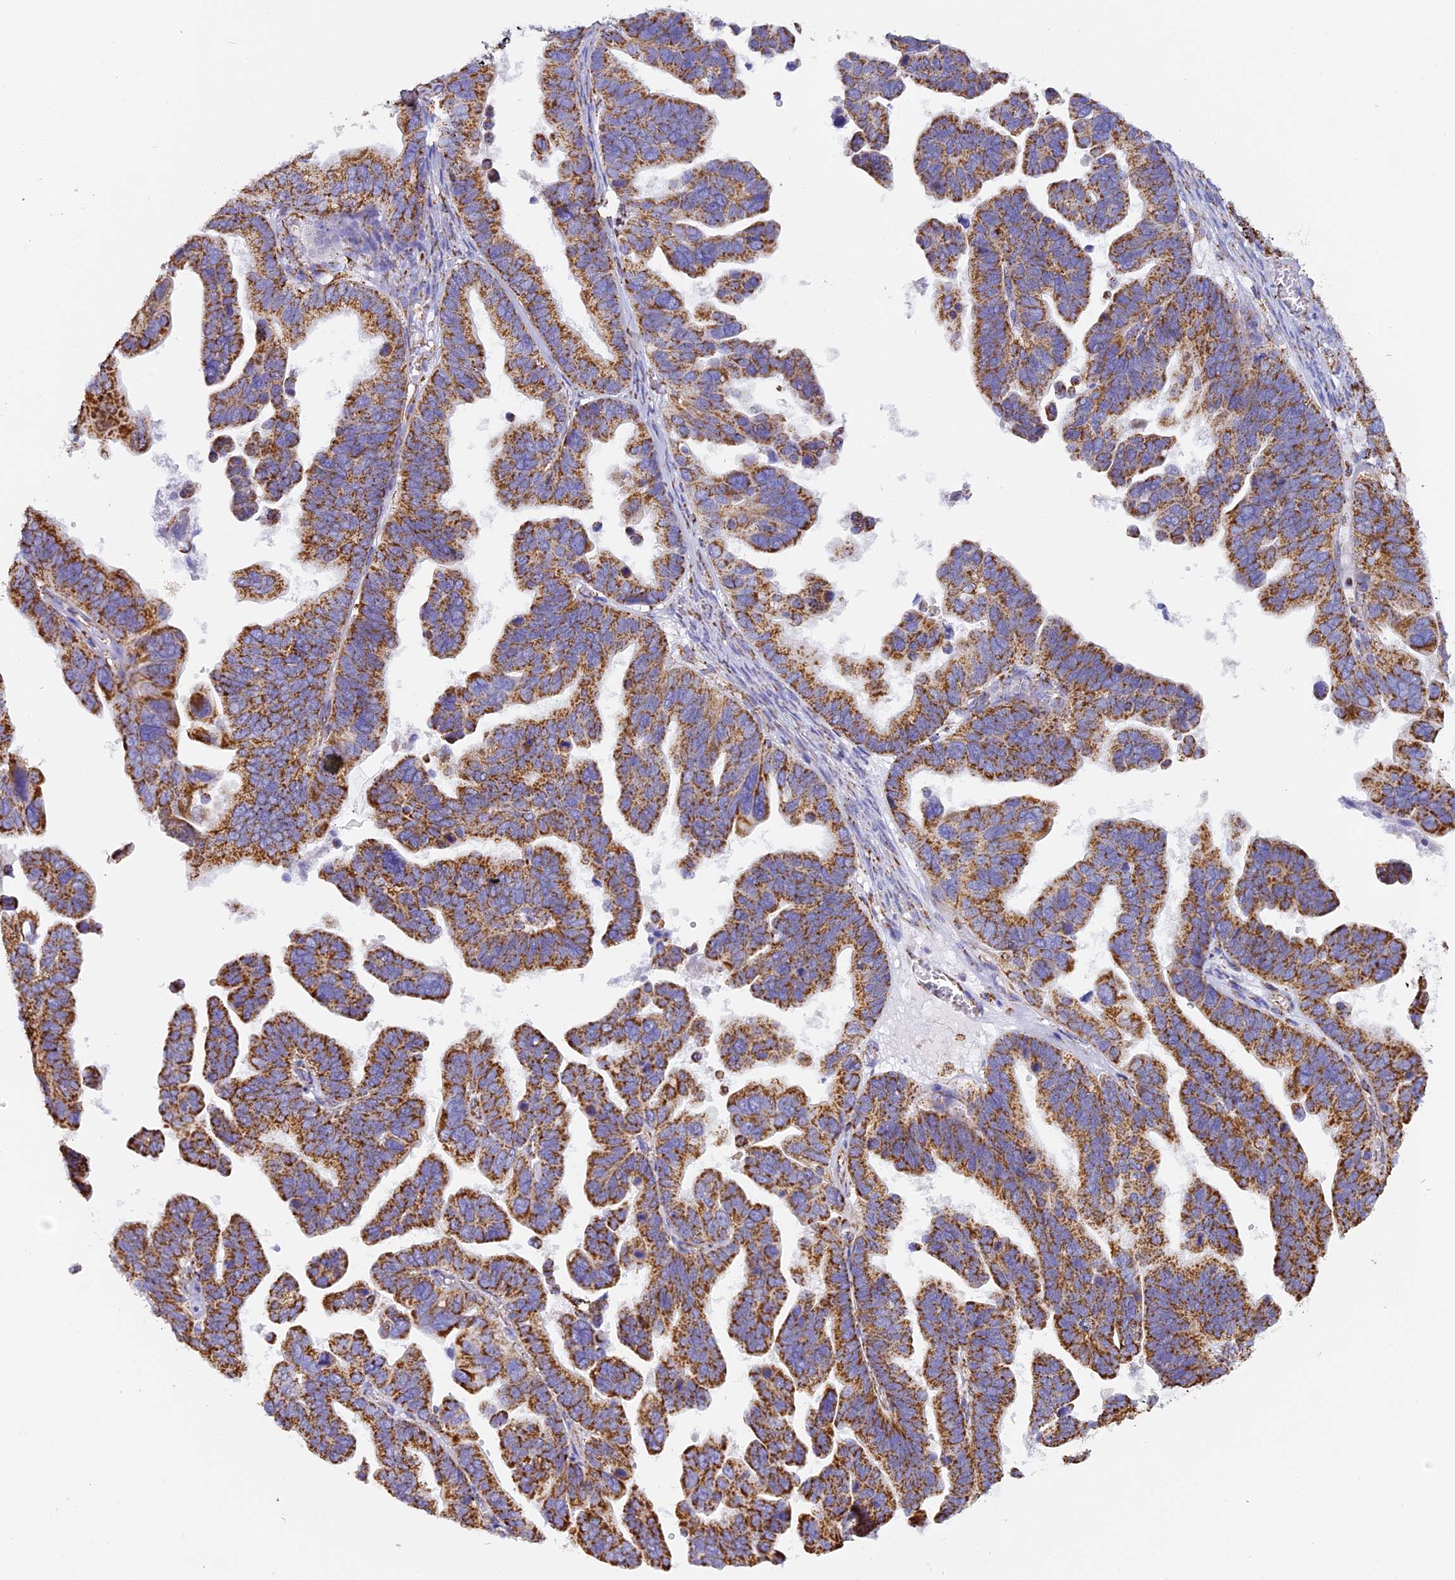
{"staining": {"intensity": "moderate", "quantity": ">75%", "location": "cytoplasmic/membranous"}, "tissue": "ovarian cancer", "cell_type": "Tumor cells", "image_type": "cancer", "snomed": [{"axis": "morphology", "description": "Cystadenocarcinoma, serous, NOS"}, {"axis": "topography", "description": "Ovary"}], "caption": "An immunohistochemistry (IHC) histopathology image of neoplastic tissue is shown. Protein staining in brown highlights moderate cytoplasmic/membranous positivity in ovarian cancer (serous cystadenocarcinoma) within tumor cells.", "gene": "STK17A", "patient": {"sex": "female", "age": 56}}